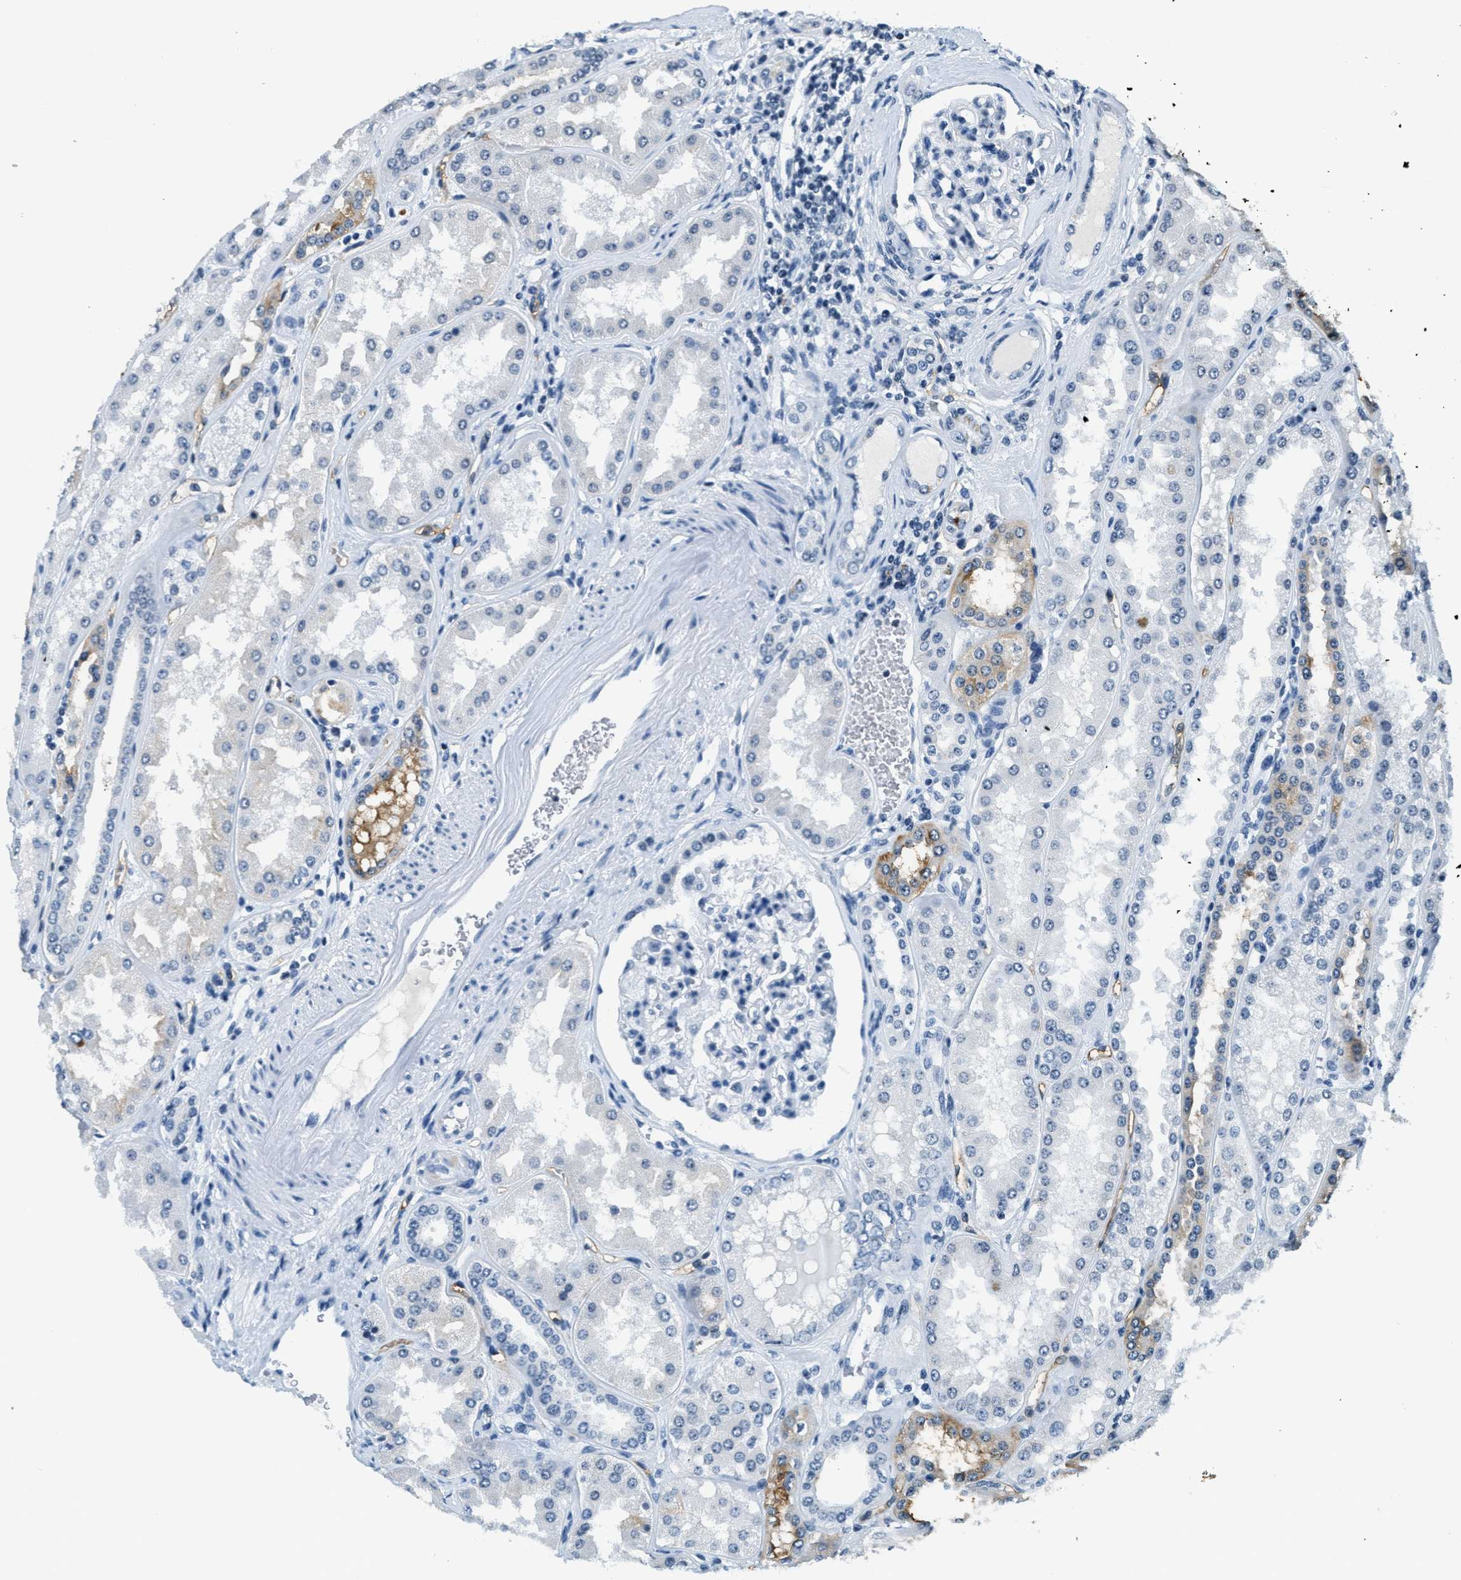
{"staining": {"intensity": "negative", "quantity": "none", "location": "none"}, "tissue": "kidney", "cell_type": "Cells in glomeruli", "image_type": "normal", "snomed": [{"axis": "morphology", "description": "Normal tissue, NOS"}, {"axis": "topography", "description": "Kidney"}], "caption": "Immunohistochemistry micrograph of unremarkable kidney: human kidney stained with DAB shows no significant protein expression in cells in glomeruli. The staining is performed using DAB brown chromogen with nuclei counter-stained in using hematoxylin.", "gene": "CA4", "patient": {"sex": "female", "age": 56}}